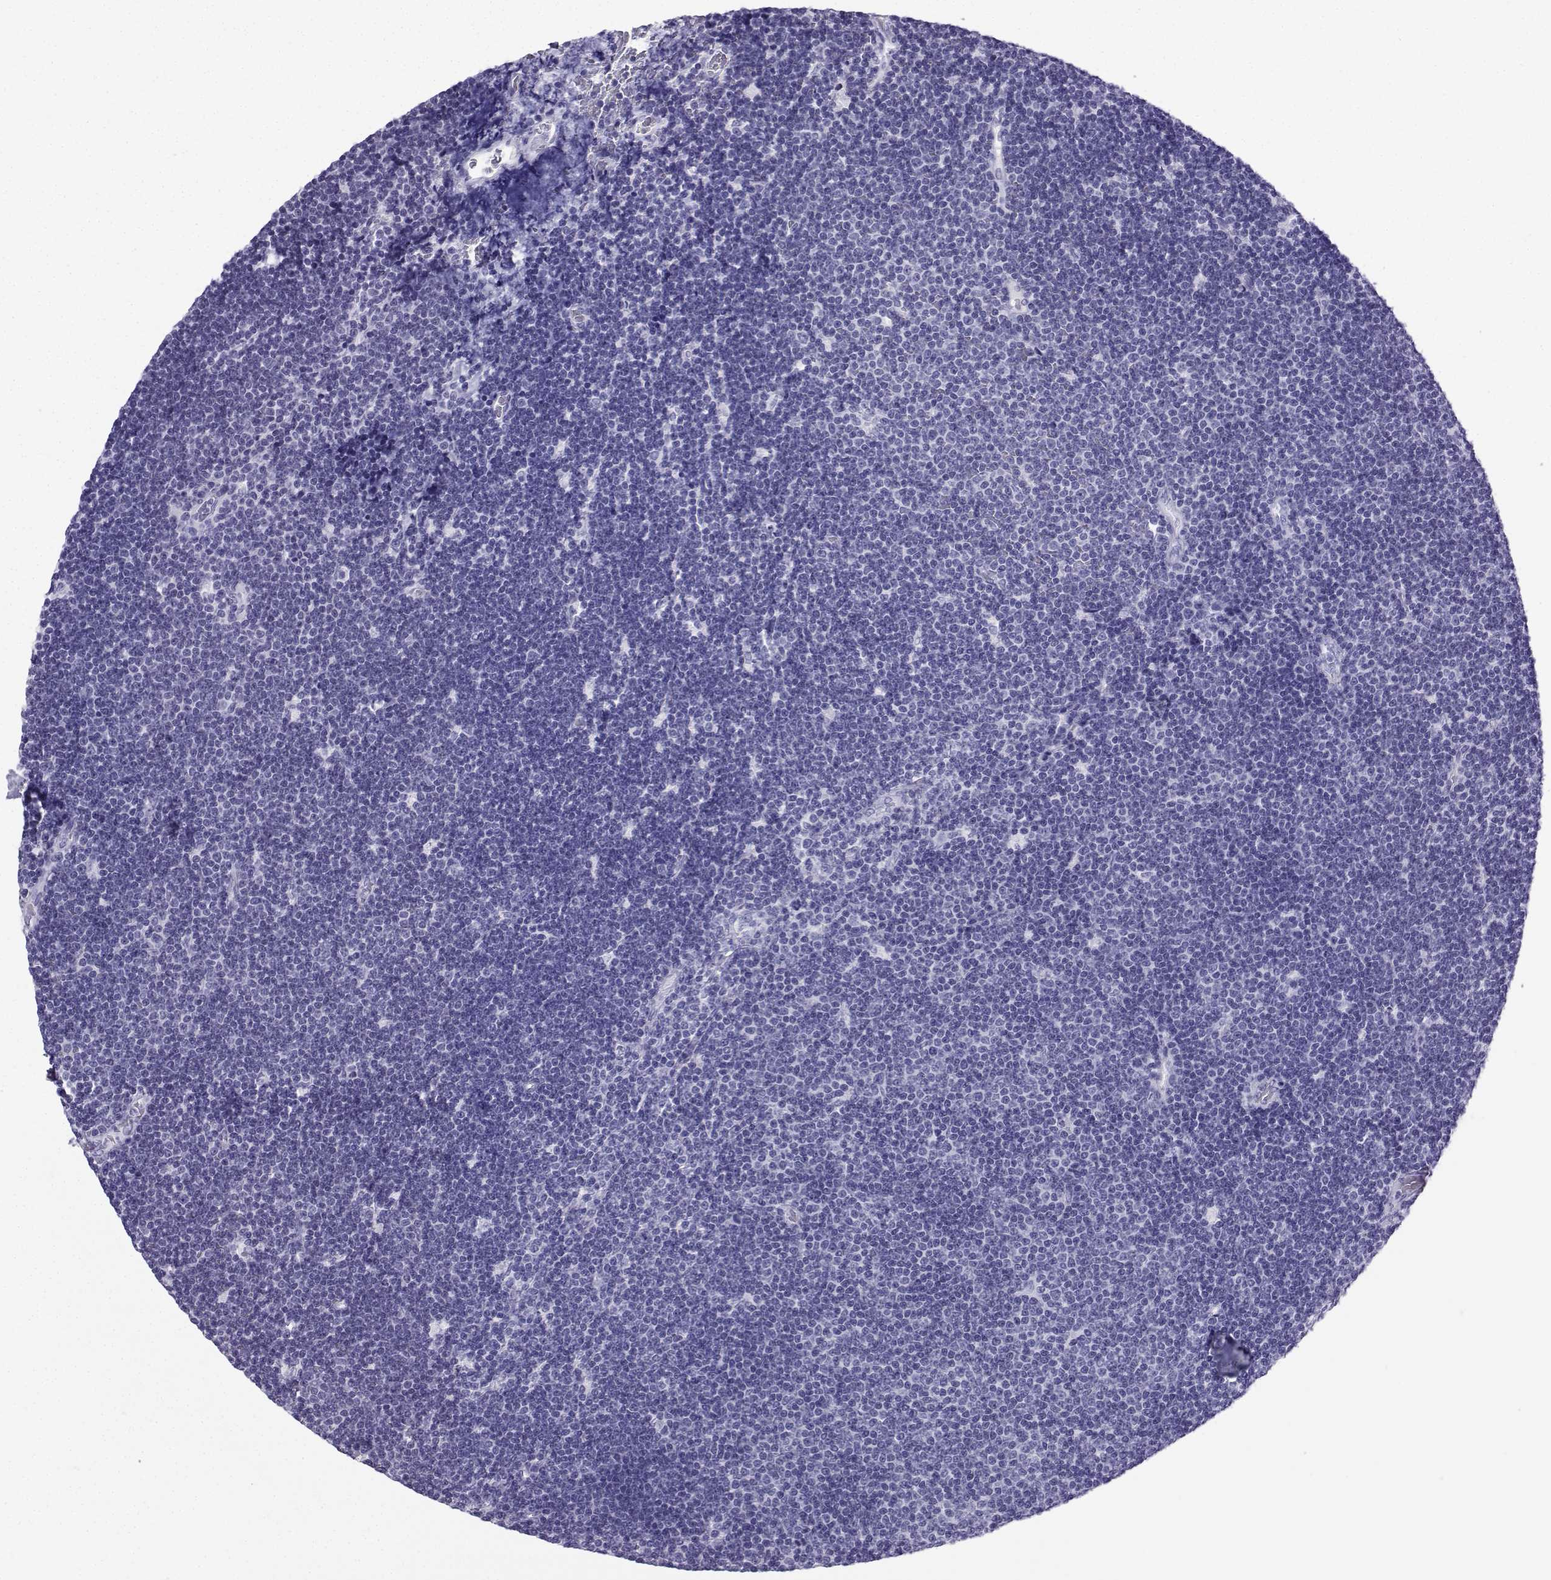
{"staining": {"intensity": "negative", "quantity": "none", "location": "none"}, "tissue": "lymphoma", "cell_type": "Tumor cells", "image_type": "cancer", "snomed": [{"axis": "morphology", "description": "Malignant lymphoma, non-Hodgkin's type, Low grade"}, {"axis": "topography", "description": "Brain"}], "caption": "Tumor cells show no significant expression in malignant lymphoma, non-Hodgkin's type (low-grade).", "gene": "SLC18A2", "patient": {"sex": "female", "age": 66}}